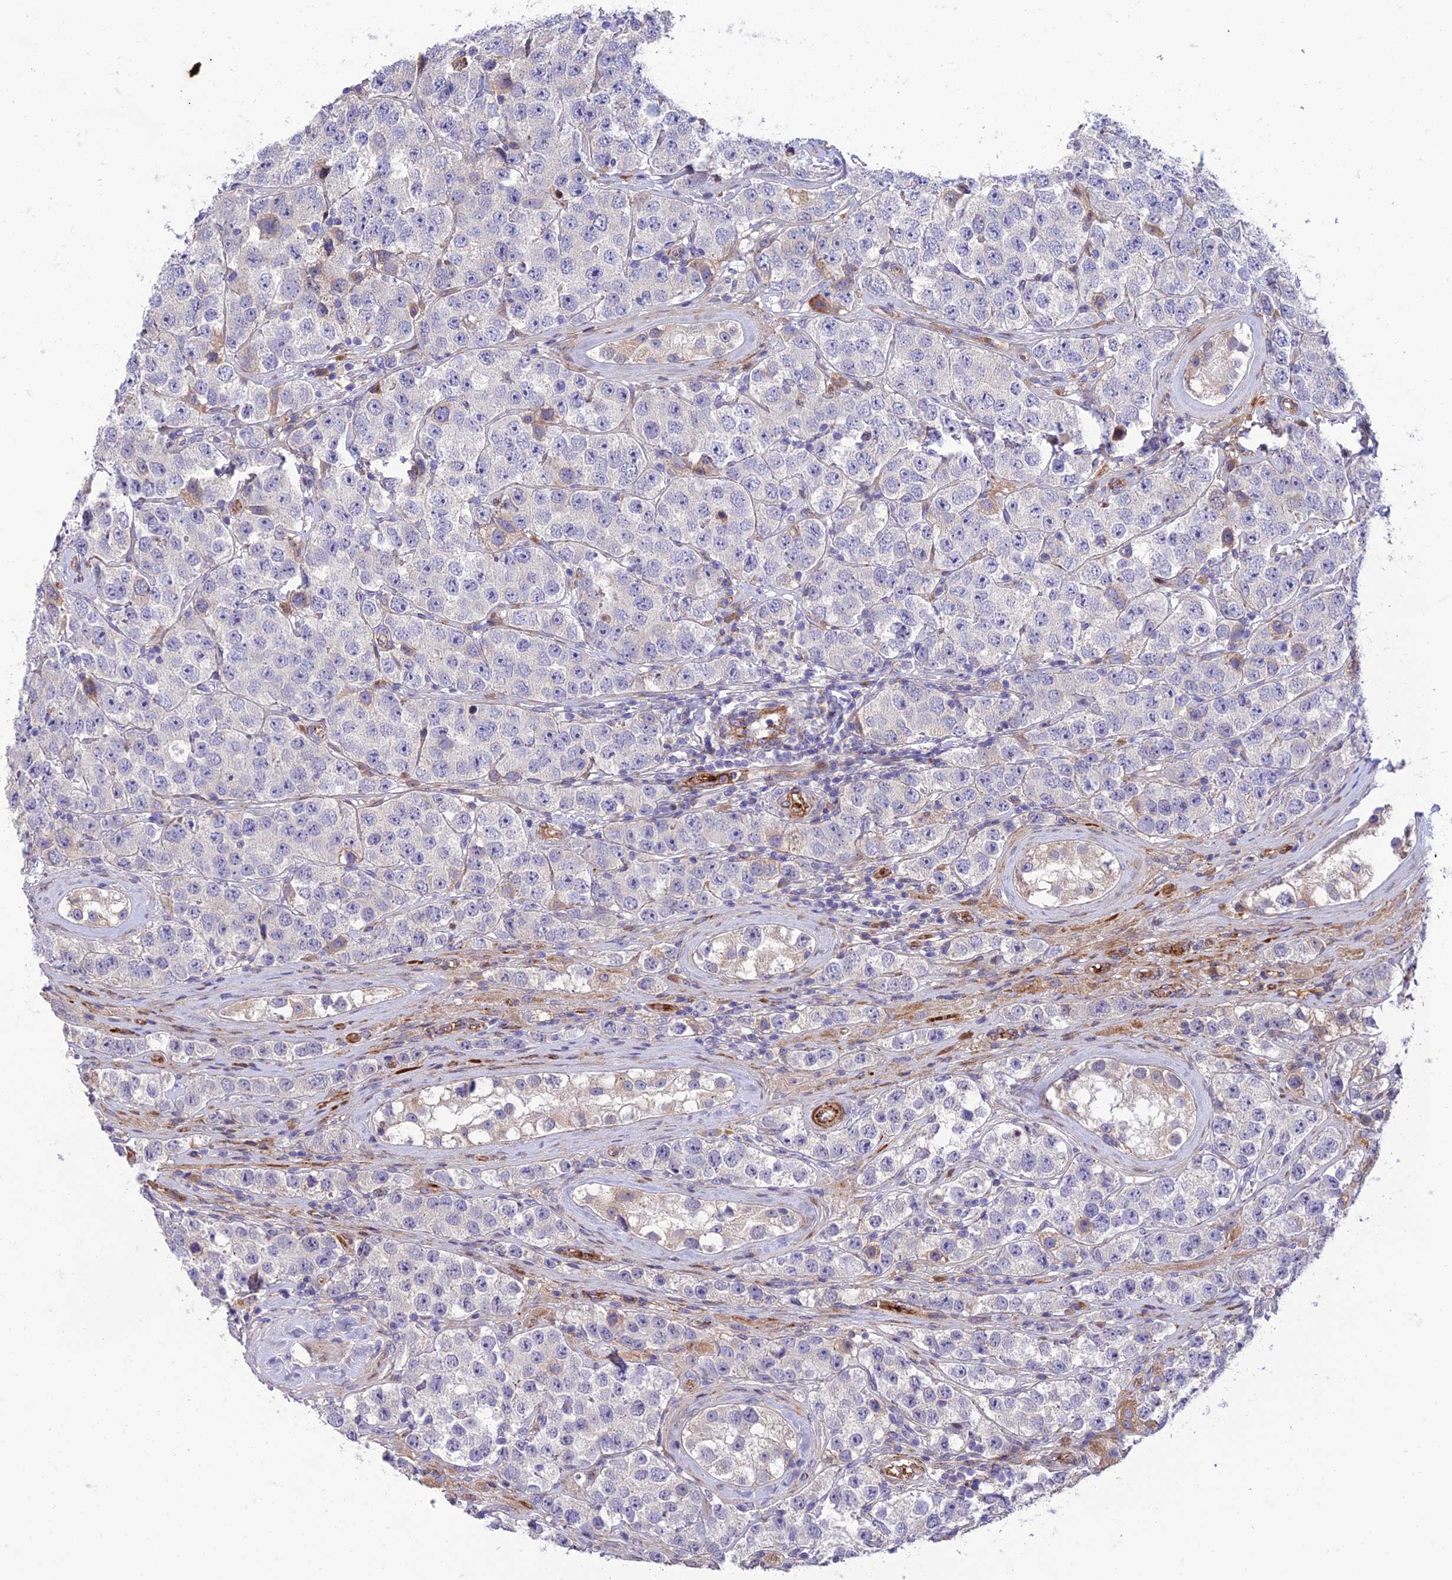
{"staining": {"intensity": "negative", "quantity": "none", "location": "none"}, "tissue": "testis cancer", "cell_type": "Tumor cells", "image_type": "cancer", "snomed": [{"axis": "morphology", "description": "Seminoma, NOS"}, {"axis": "topography", "description": "Testis"}], "caption": "The micrograph demonstrates no staining of tumor cells in testis seminoma.", "gene": "SEL1L3", "patient": {"sex": "male", "age": 28}}